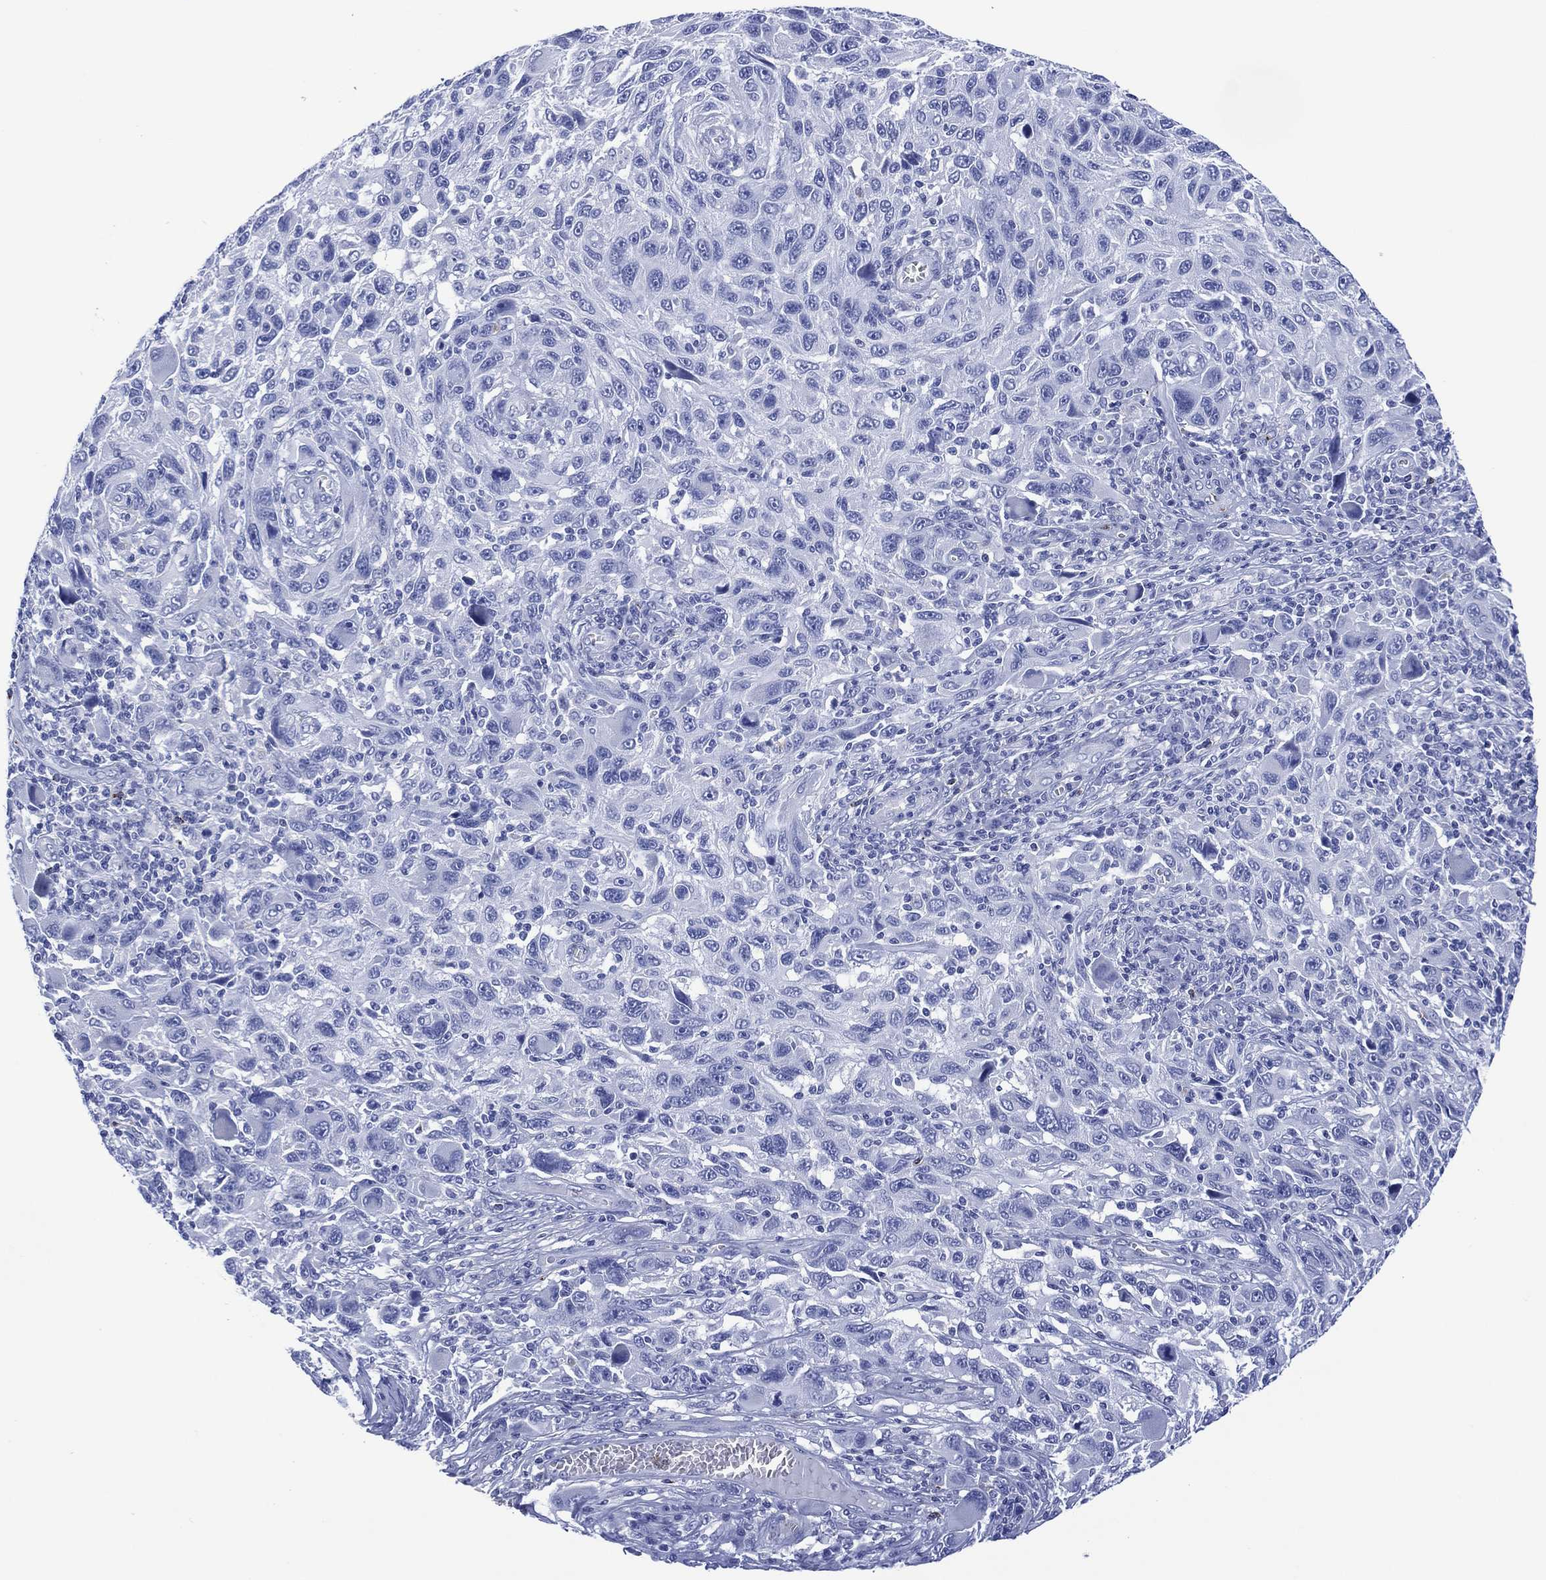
{"staining": {"intensity": "negative", "quantity": "none", "location": "none"}, "tissue": "melanoma", "cell_type": "Tumor cells", "image_type": "cancer", "snomed": [{"axis": "morphology", "description": "Malignant melanoma, NOS"}, {"axis": "topography", "description": "Skin"}], "caption": "This micrograph is of malignant melanoma stained with immunohistochemistry to label a protein in brown with the nuclei are counter-stained blue. There is no positivity in tumor cells.", "gene": "DPP4", "patient": {"sex": "male", "age": 53}}